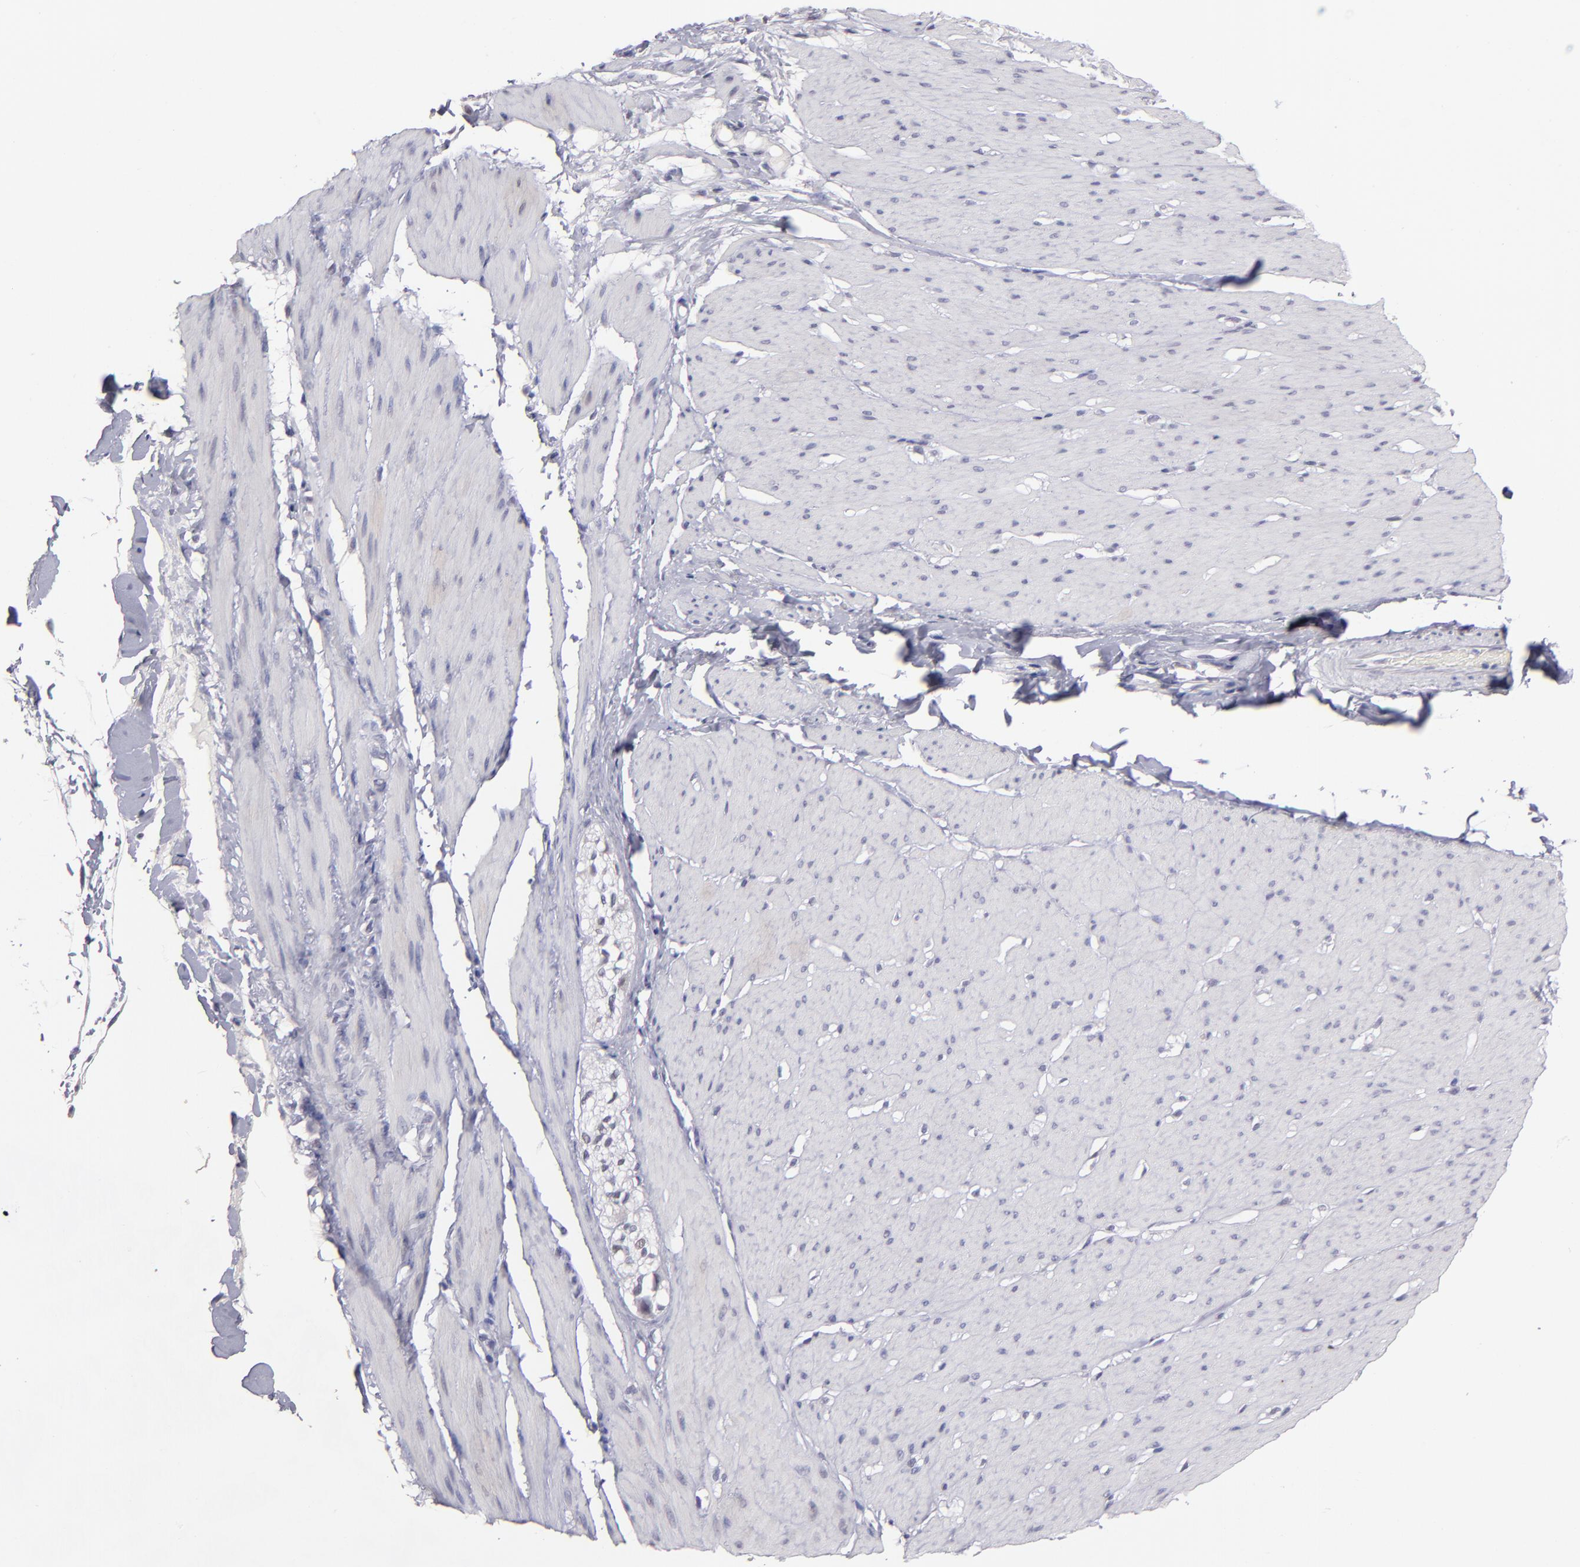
{"staining": {"intensity": "negative", "quantity": "none", "location": "none"}, "tissue": "smooth muscle", "cell_type": "Smooth muscle cells", "image_type": "normal", "snomed": [{"axis": "morphology", "description": "Normal tissue, NOS"}, {"axis": "topography", "description": "Smooth muscle"}, {"axis": "topography", "description": "Colon"}], "caption": "The histopathology image demonstrates no staining of smooth muscle cells in benign smooth muscle.", "gene": "OTUB2", "patient": {"sex": "male", "age": 67}}